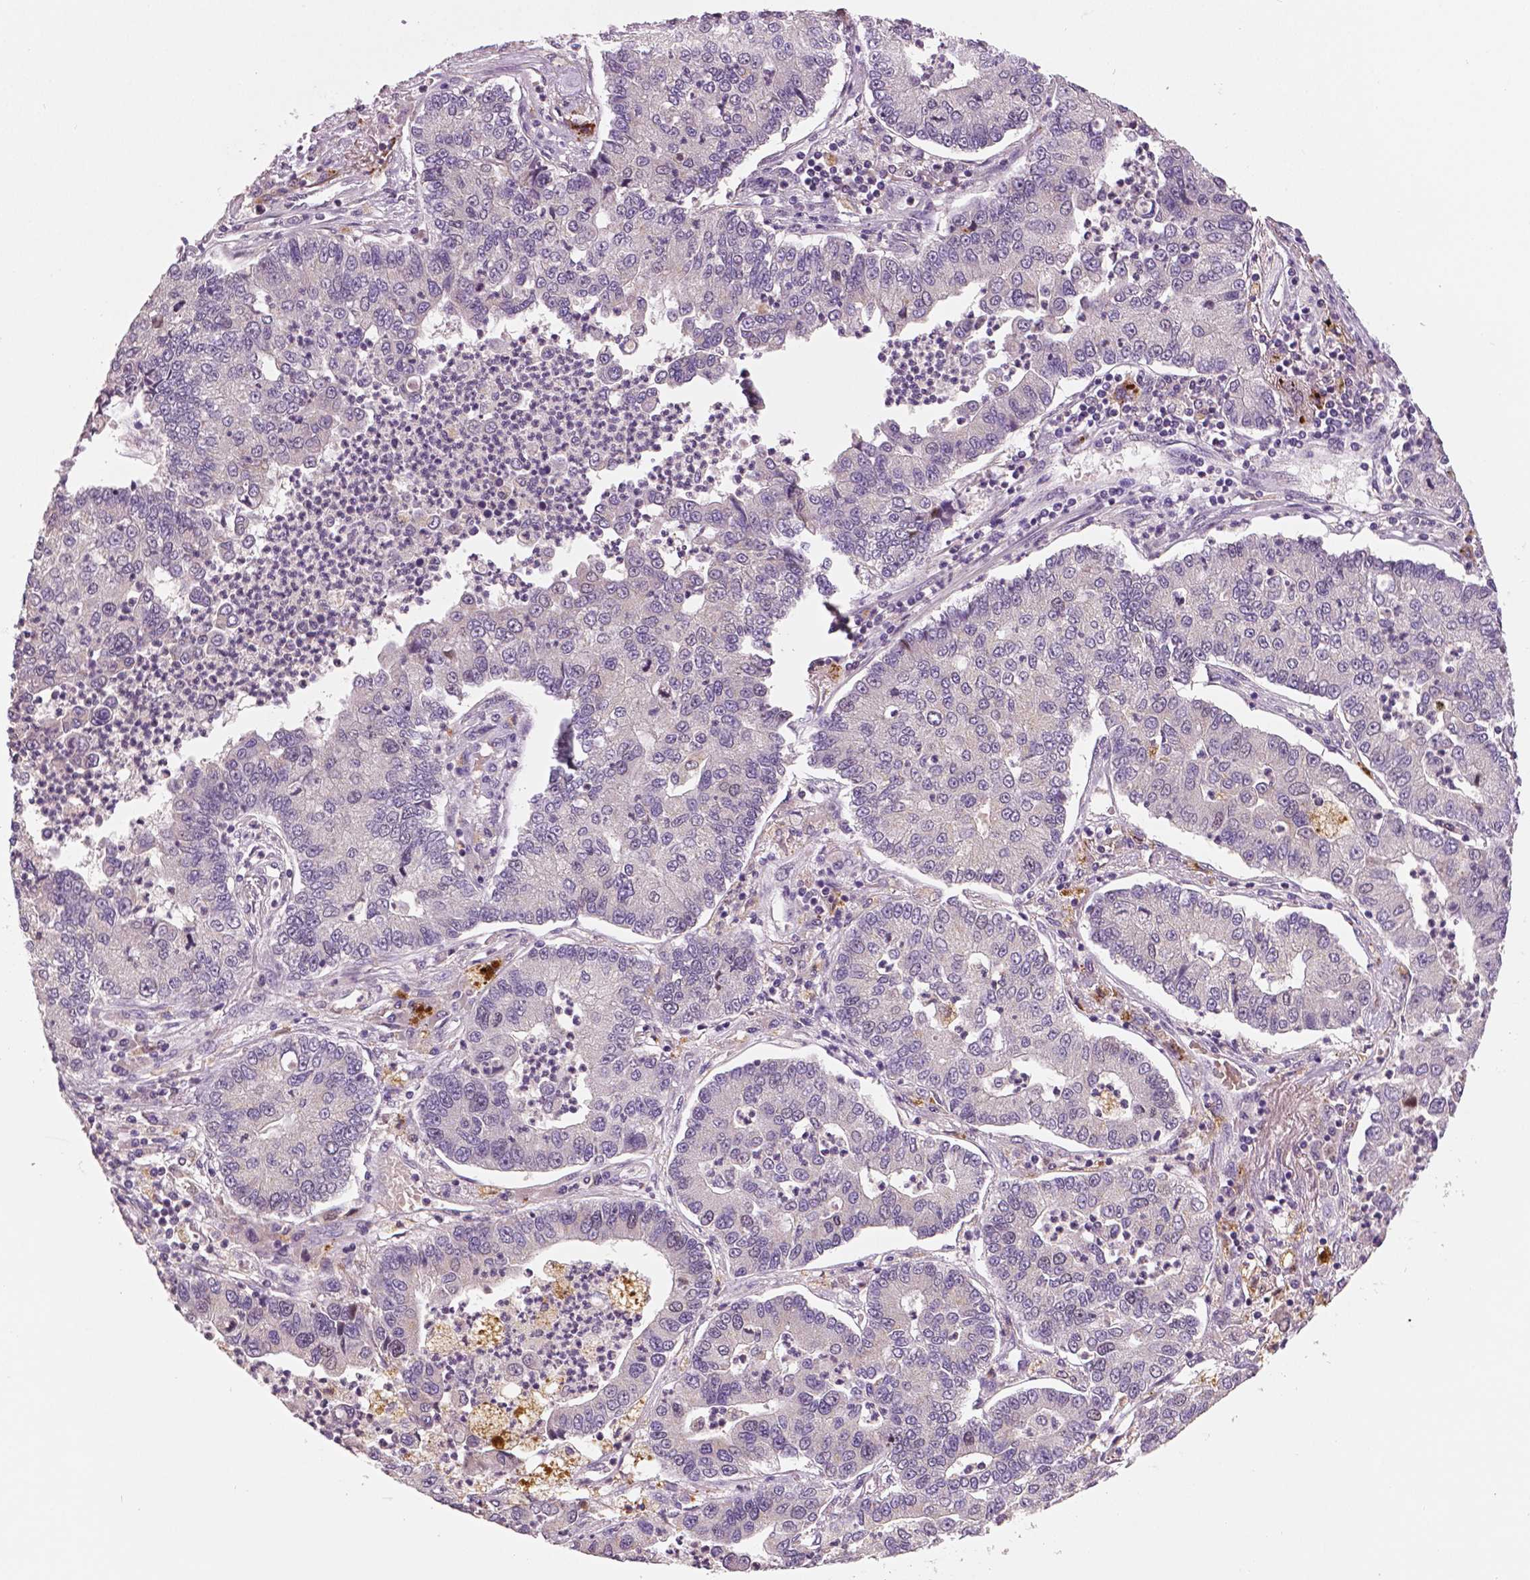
{"staining": {"intensity": "negative", "quantity": "none", "location": "none"}, "tissue": "lung cancer", "cell_type": "Tumor cells", "image_type": "cancer", "snomed": [{"axis": "morphology", "description": "Adenocarcinoma, NOS"}, {"axis": "topography", "description": "Lung"}], "caption": "An image of human lung cancer is negative for staining in tumor cells.", "gene": "MKI67", "patient": {"sex": "female", "age": 57}}